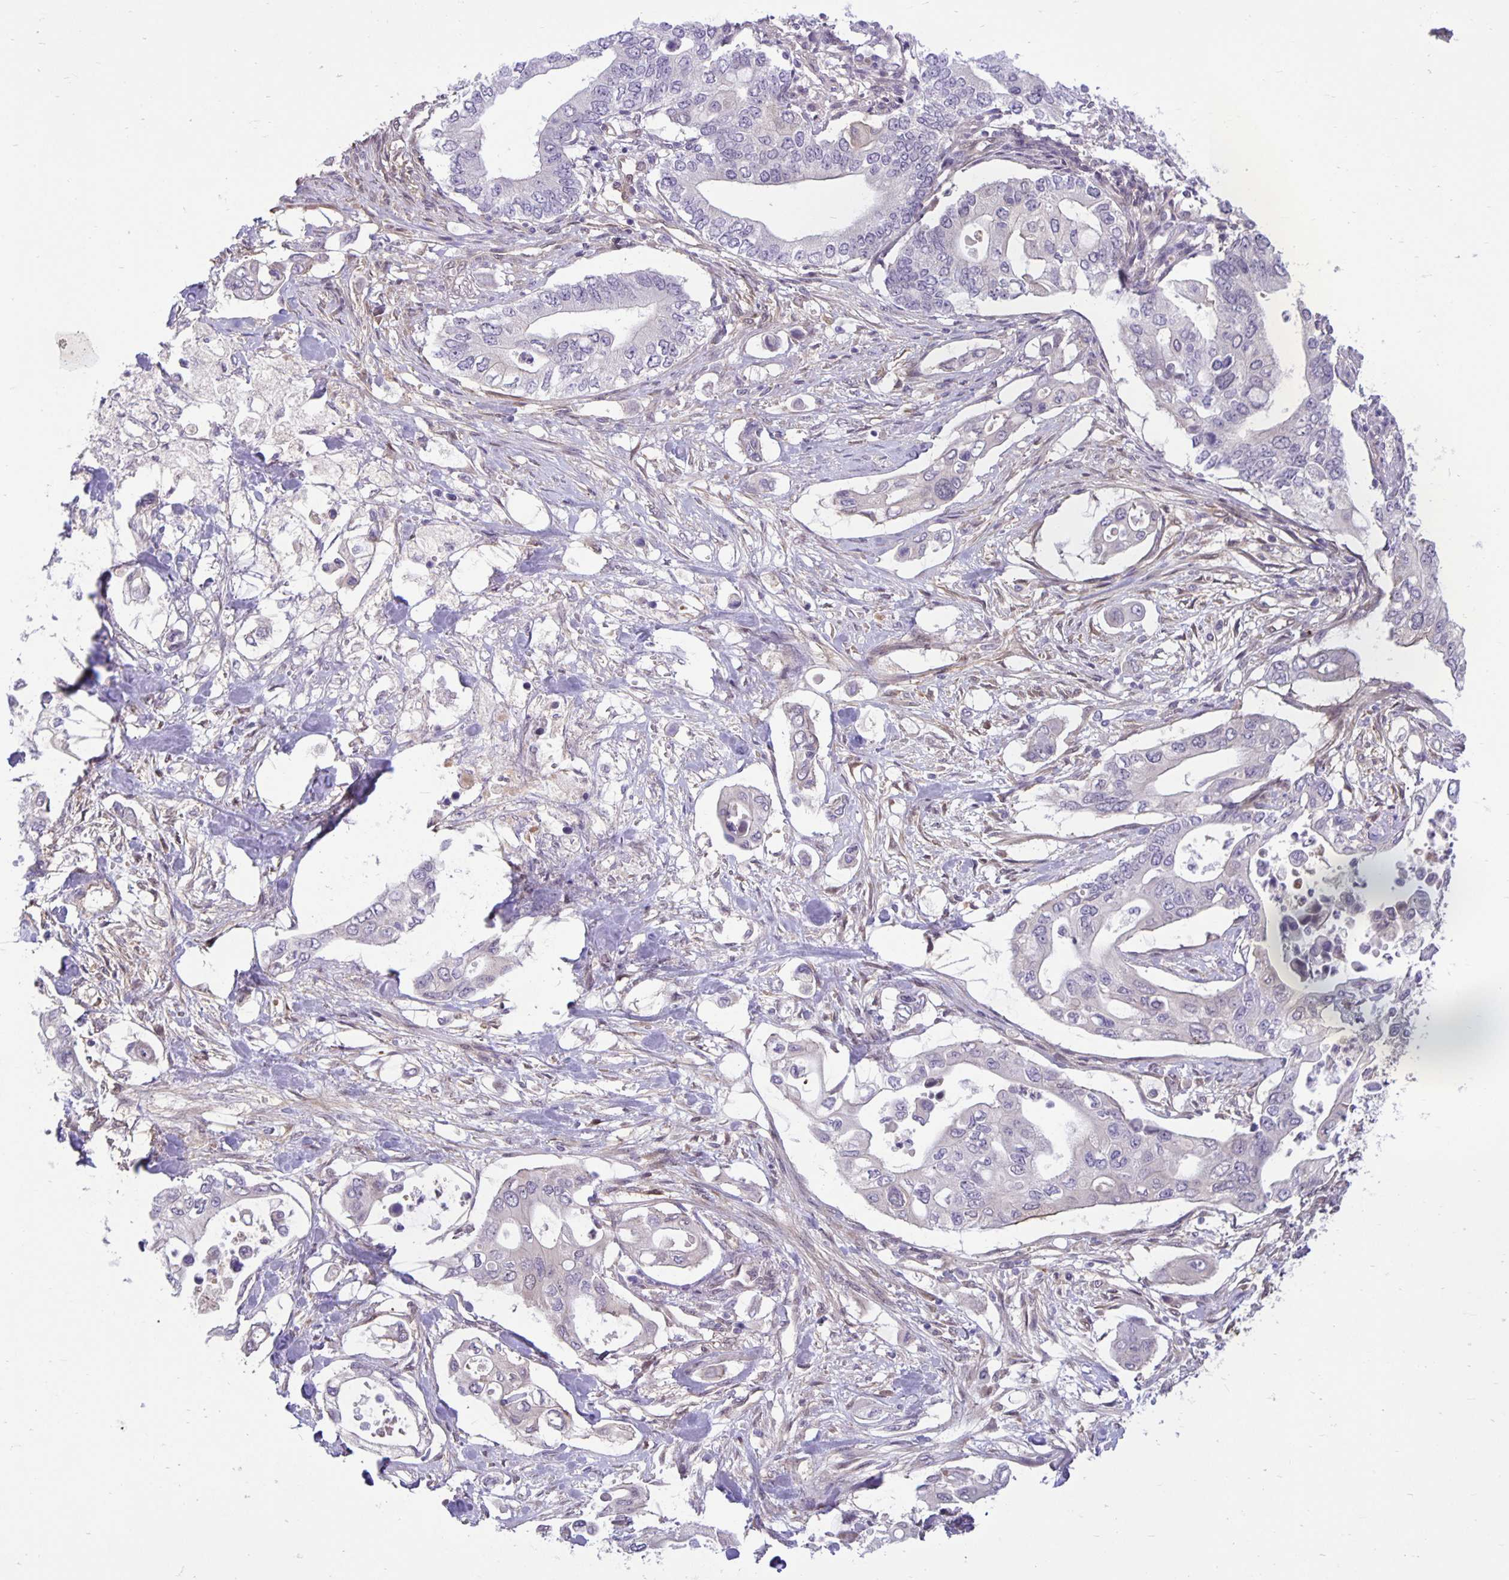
{"staining": {"intensity": "negative", "quantity": "none", "location": "none"}, "tissue": "pancreatic cancer", "cell_type": "Tumor cells", "image_type": "cancer", "snomed": [{"axis": "morphology", "description": "Adenocarcinoma, NOS"}, {"axis": "topography", "description": "Pancreas"}], "caption": "Tumor cells show no significant positivity in adenocarcinoma (pancreatic). (Stains: DAB immunohistochemistry with hematoxylin counter stain, Microscopy: brightfield microscopy at high magnification).", "gene": "TAX1BP3", "patient": {"sex": "female", "age": 63}}